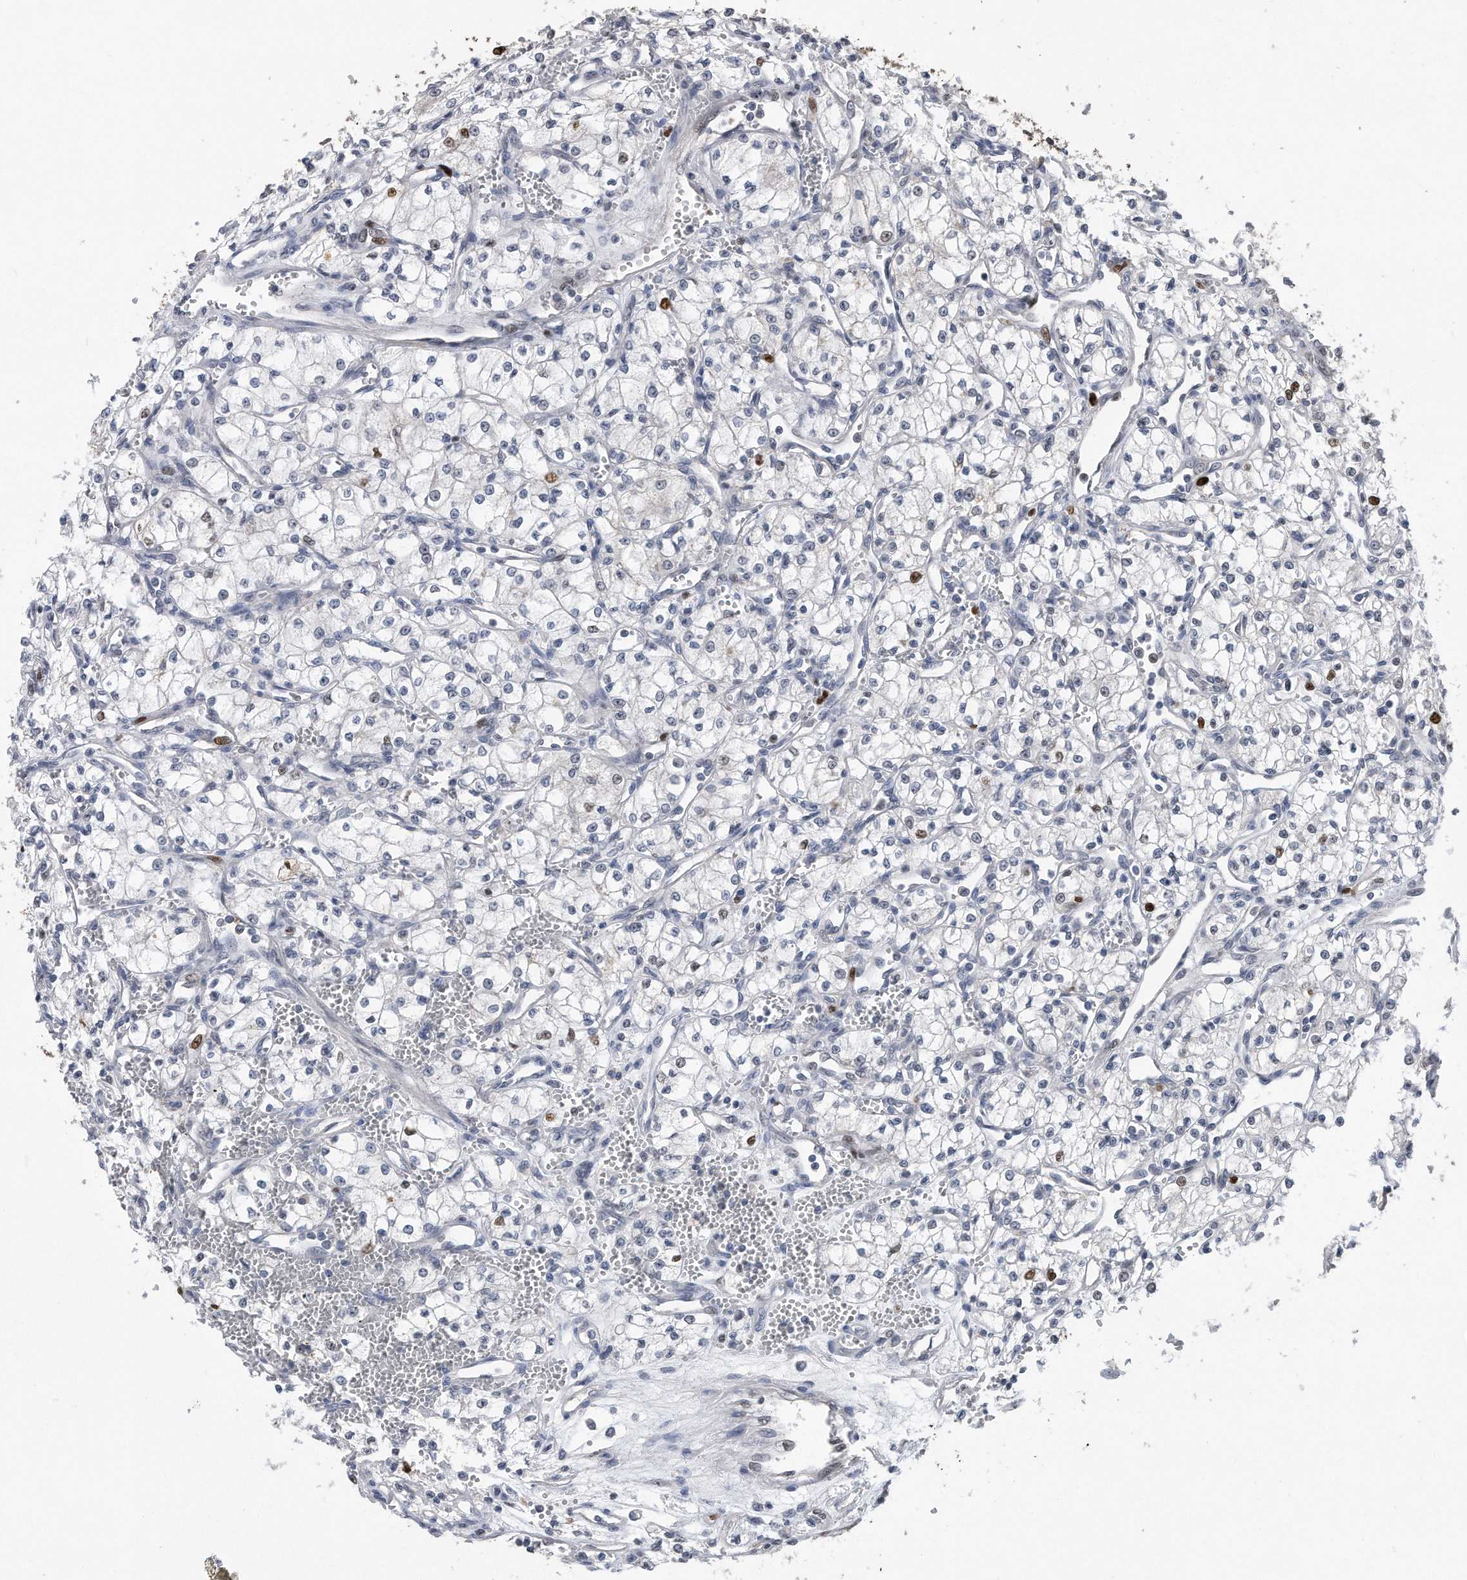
{"staining": {"intensity": "moderate", "quantity": "<25%", "location": "nuclear"}, "tissue": "renal cancer", "cell_type": "Tumor cells", "image_type": "cancer", "snomed": [{"axis": "morphology", "description": "Adenocarcinoma, NOS"}, {"axis": "topography", "description": "Kidney"}], "caption": "A histopathology image of renal adenocarcinoma stained for a protein shows moderate nuclear brown staining in tumor cells. (Brightfield microscopy of DAB IHC at high magnification).", "gene": "PCNA", "patient": {"sex": "male", "age": 59}}